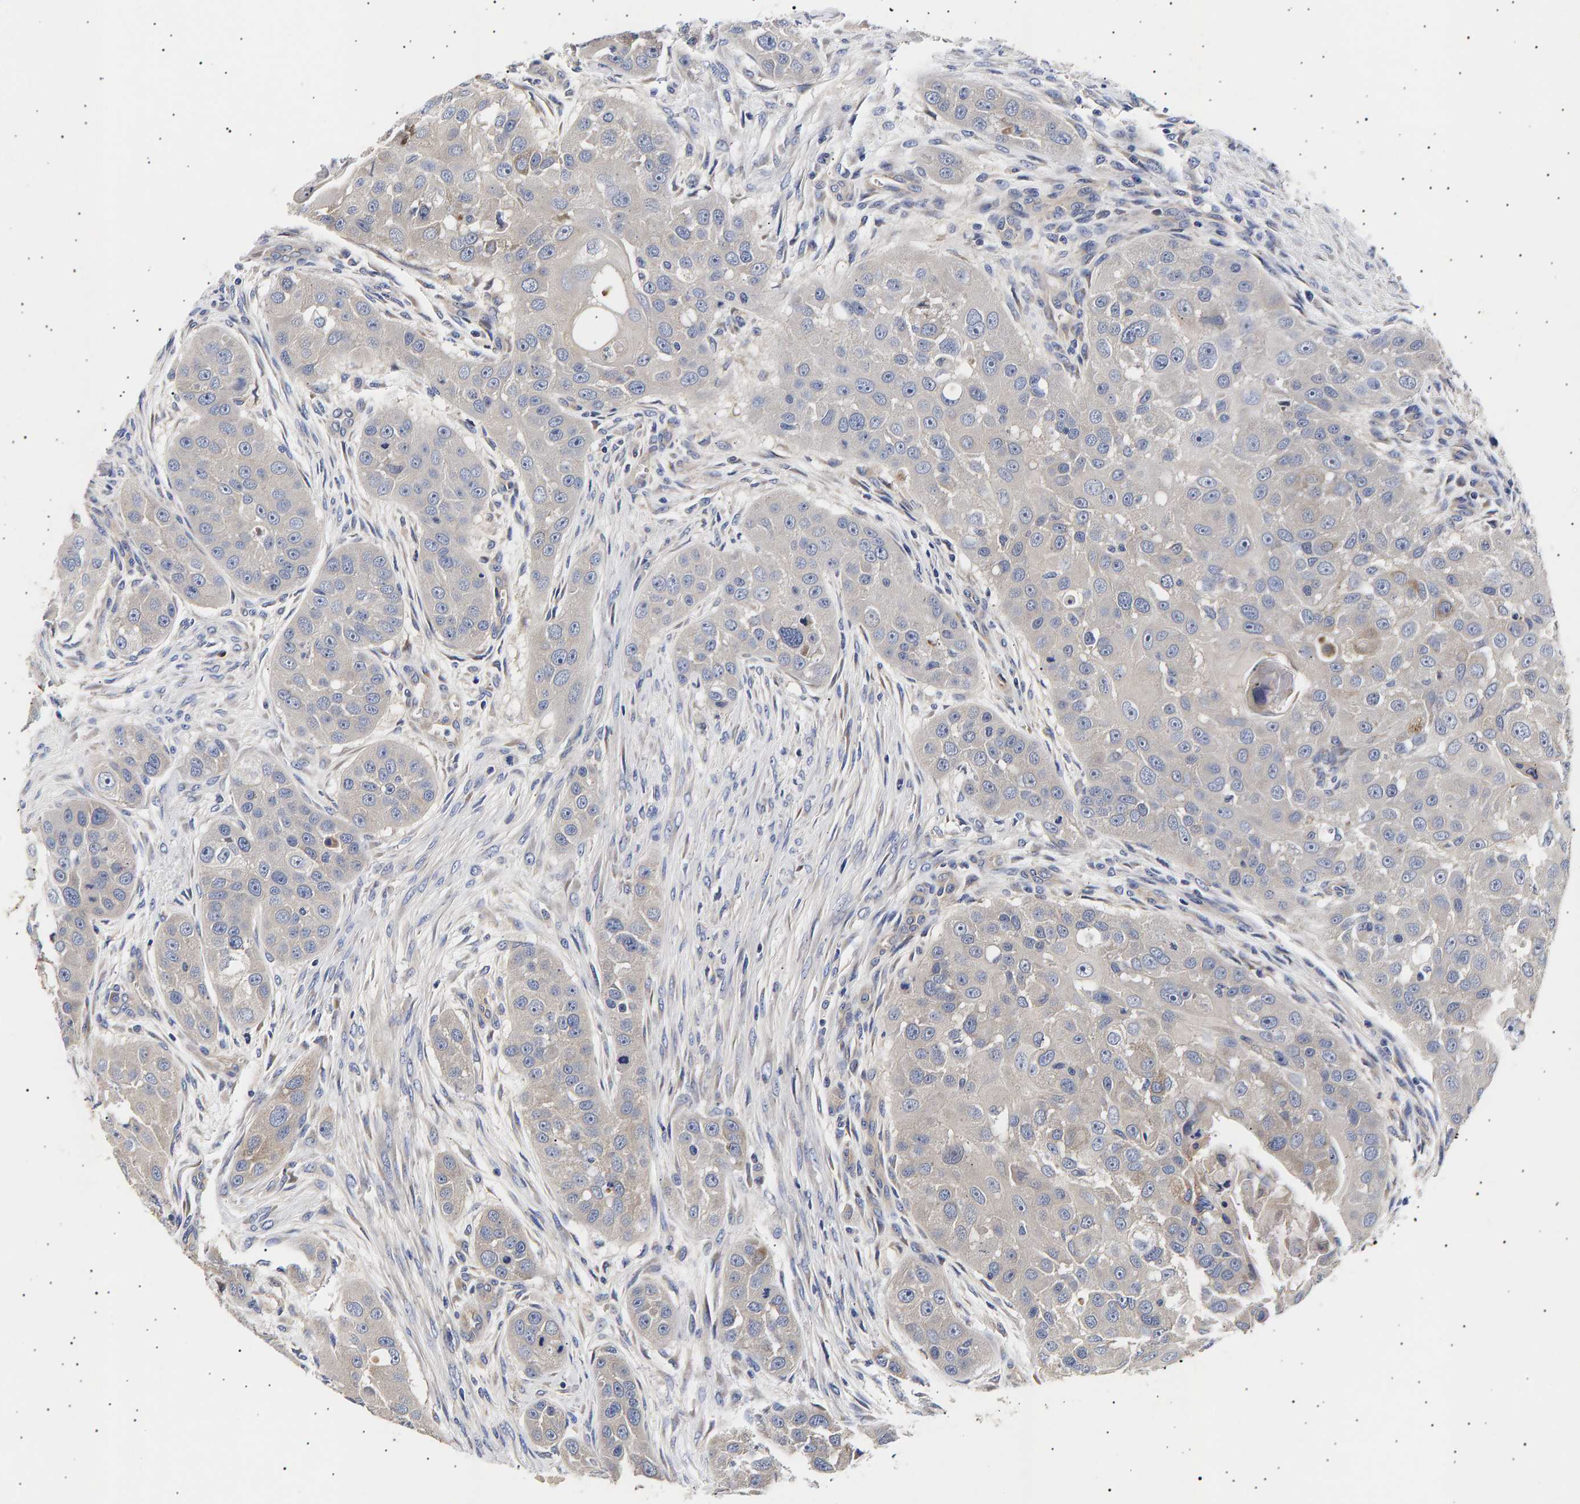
{"staining": {"intensity": "negative", "quantity": "none", "location": "none"}, "tissue": "head and neck cancer", "cell_type": "Tumor cells", "image_type": "cancer", "snomed": [{"axis": "morphology", "description": "Normal tissue, NOS"}, {"axis": "morphology", "description": "Squamous cell carcinoma, NOS"}, {"axis": "topography", "description": "Skeletal muscle"}, {"axis": "topography", "description": "Head-Neck"}], "caption": "IHC of head and neck cancer displays no positivity in tumor cells.", "gene": "ANKRD40", "patient": {"sex": "male", "age": 51}}